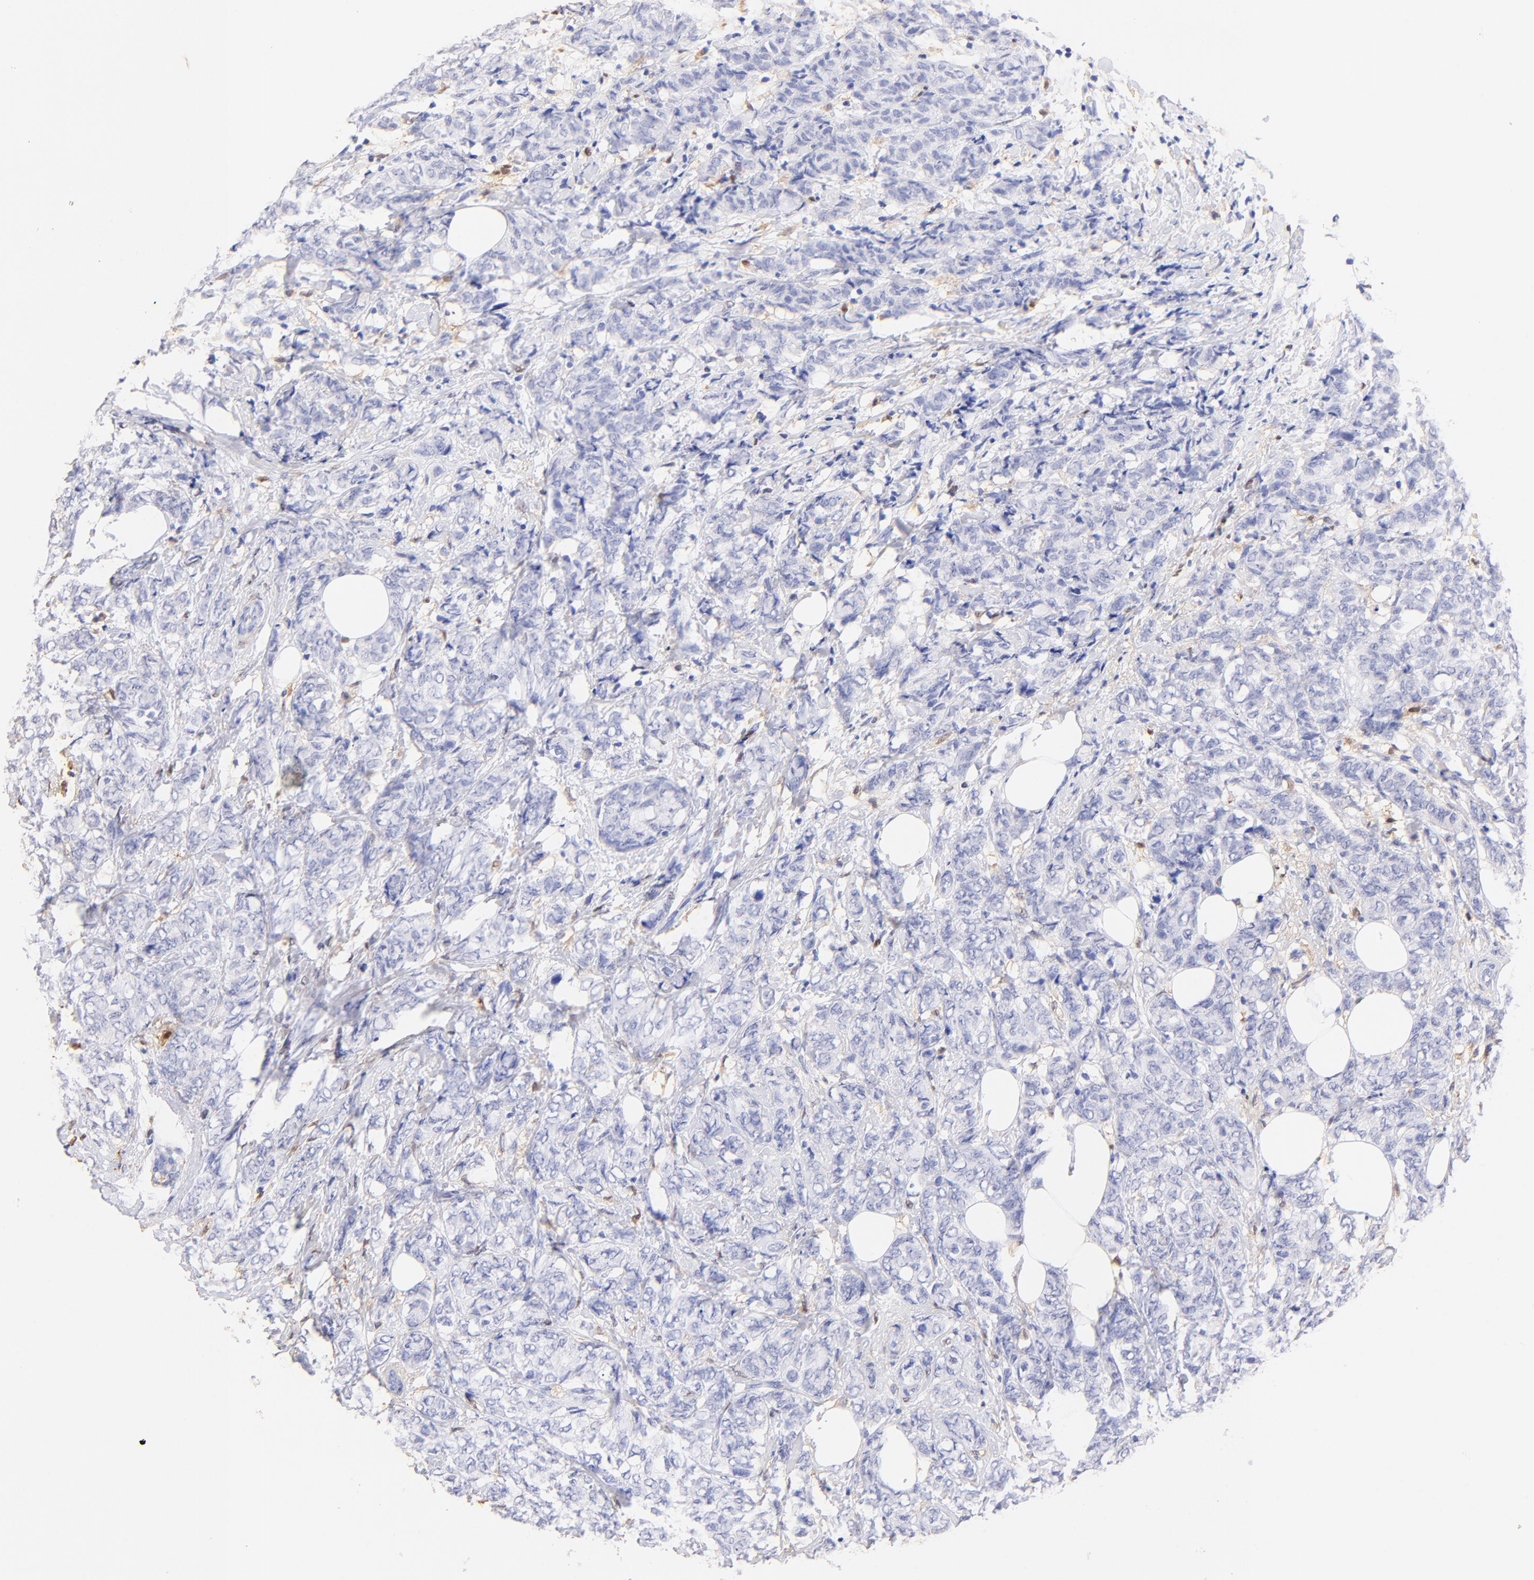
{"staining": {"intensity": "negative", "quantity": "none", "location": "none"}, "tissue": "breast cancer", "cell_type": "Tumor cells", "image_type": "cancer", "snomed": [{"axis": "morphology", "description": "Lobular carcinoma"}, {"axis": "topography", "description": "Breast"}], "caption": "Breast cancer (lobular carcinoma) was stained to show a protein in brown. There is no significant staining in tumor cells.", "gene": "ALDH1A1", "patient": {"sex": "female", "age": 60}}